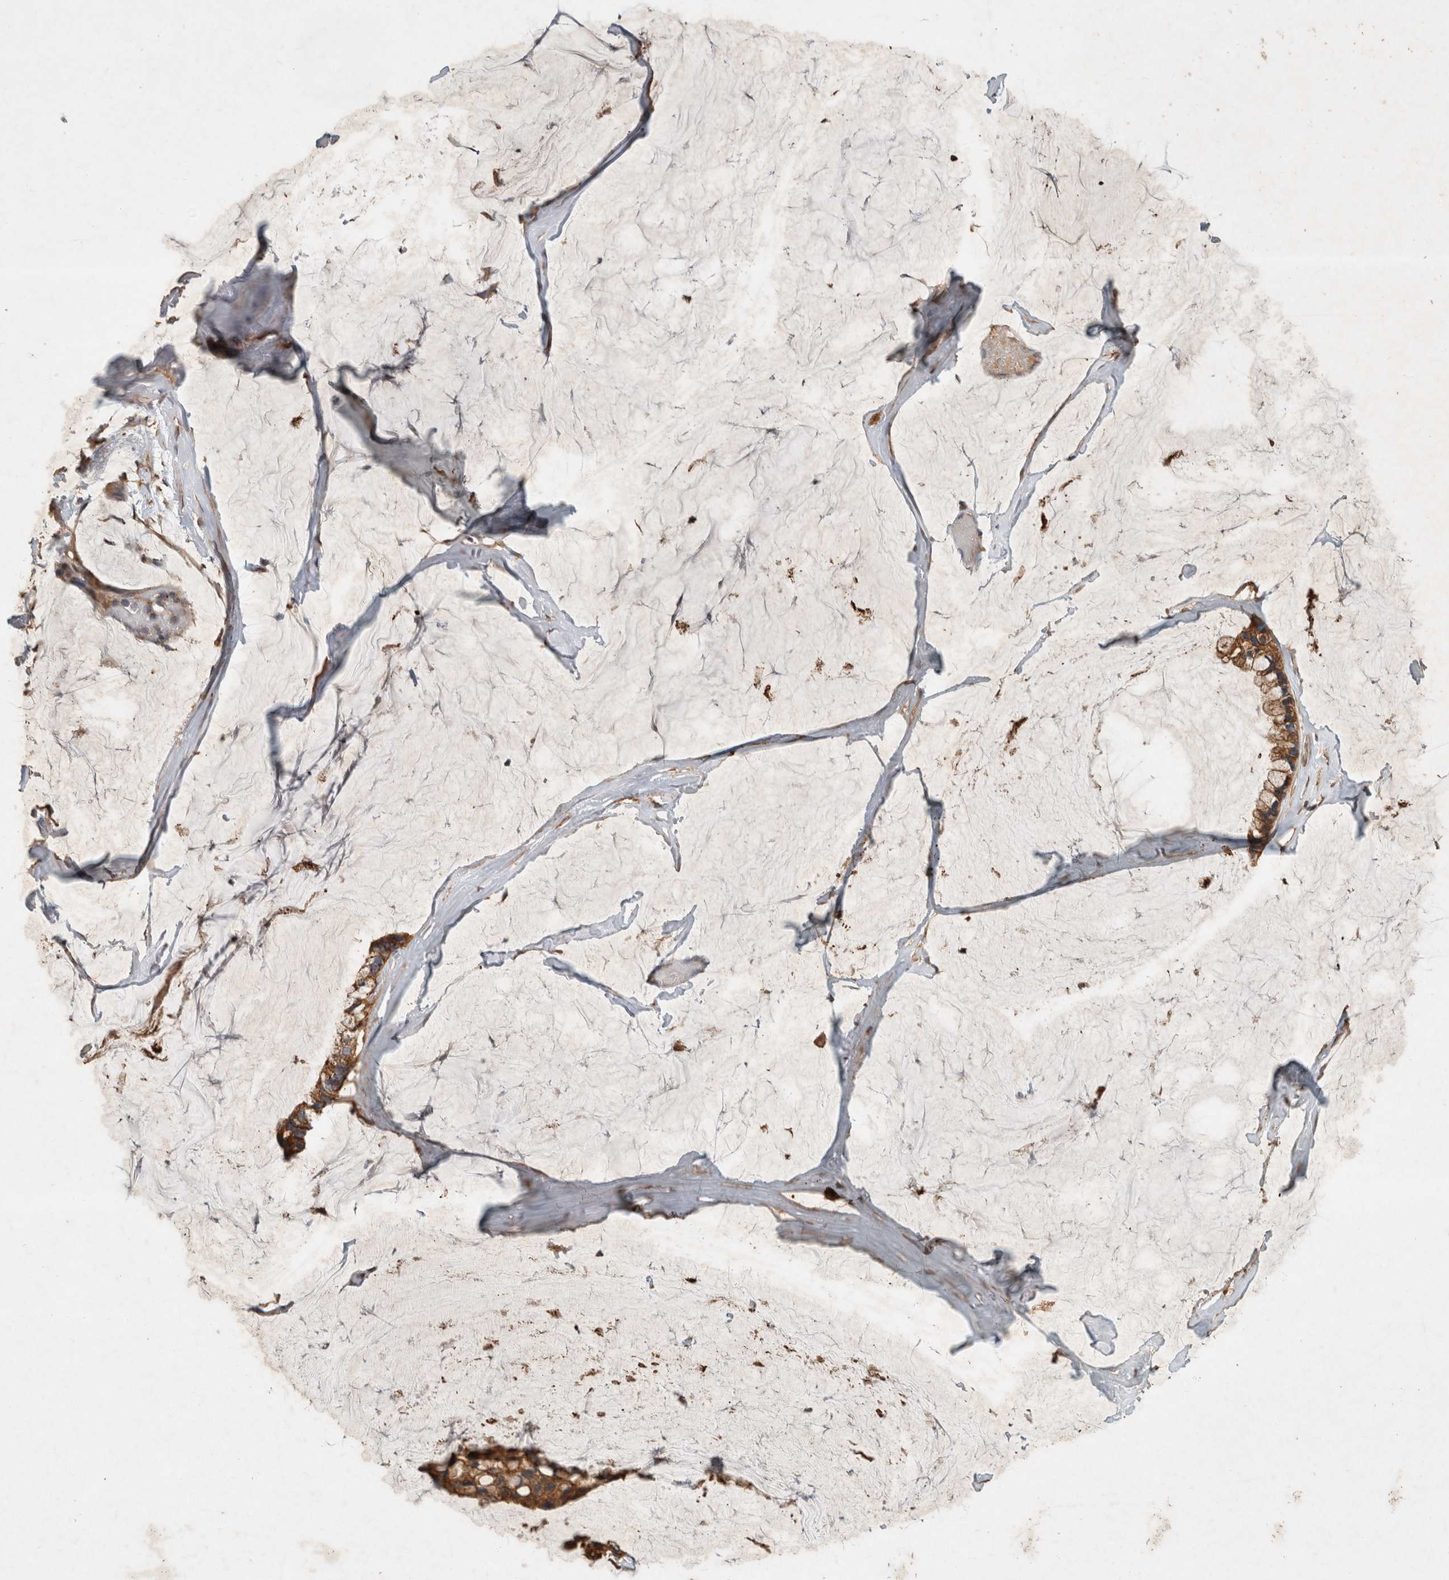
{"staining": {"intensity": "strong", "quantity": ">75%", "location": "cytoplasmic/membranous"}, "tissue": "ovarian cancer", "cell_type": "Tumor cells", "image_type": "cancer", "snomed": [{"axis": "morphology", "description": "Cystadenocarcinoma, mucinous, NOS"}, {"axis": "topography", "description": "Ovary"}], "caption": "A photomicrograph showing strong cytoplasmic/membranous expression in approximately >75% of tumor cells in ovarian mucinous cystadenocarcinoma, as visualized by brown immunohistochemical staining.", "gene": "SERAC1", "patient": {"sex": "female", "age": 39}}